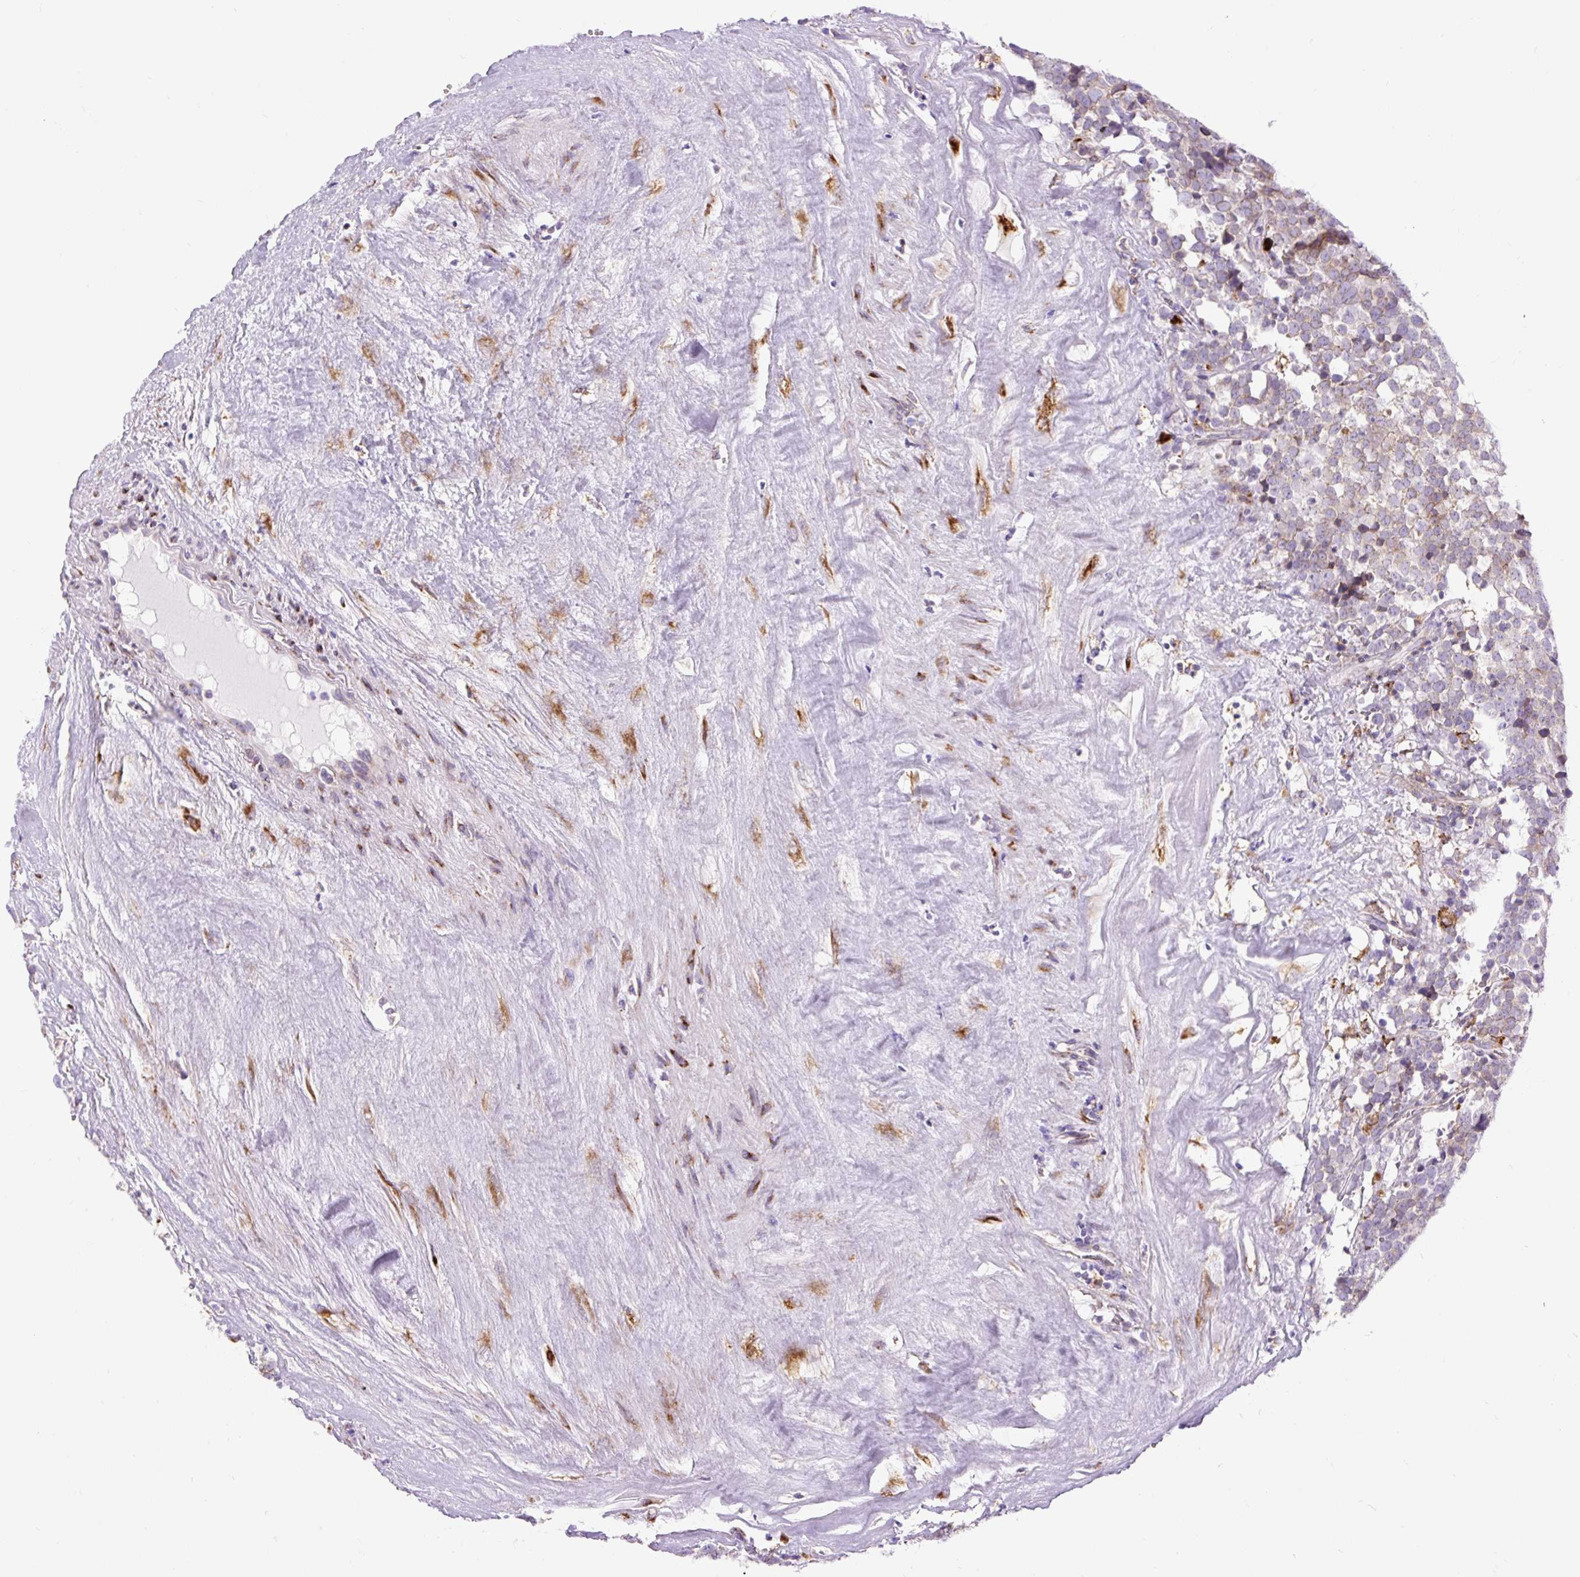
{"staining": {"intensity": "moderate", "quantity": "25%-75%", "location": "cytoplasmic/membranous"}, "tissue": "testis cancer", "cell_type": "Tumor cells", "image_type": "cancer", "snomed": [{"axis": "morphology", "description": "Seminoma, NOS"}, {"axis": "topography", "description": "Testis"}], "caption": "The image displays immunohistochemical staining of testis seminoma. There is moderate cytoplasmic/membranous expression is appreciated in about 25%-75% of tumor cells. The staining is performed using DAB brown chromogen to label protein expression. The nuclei are counter-stained blue using hematoxylin.", "gene": "DDOST", "patient": {"sex": "male", "age": 71}}